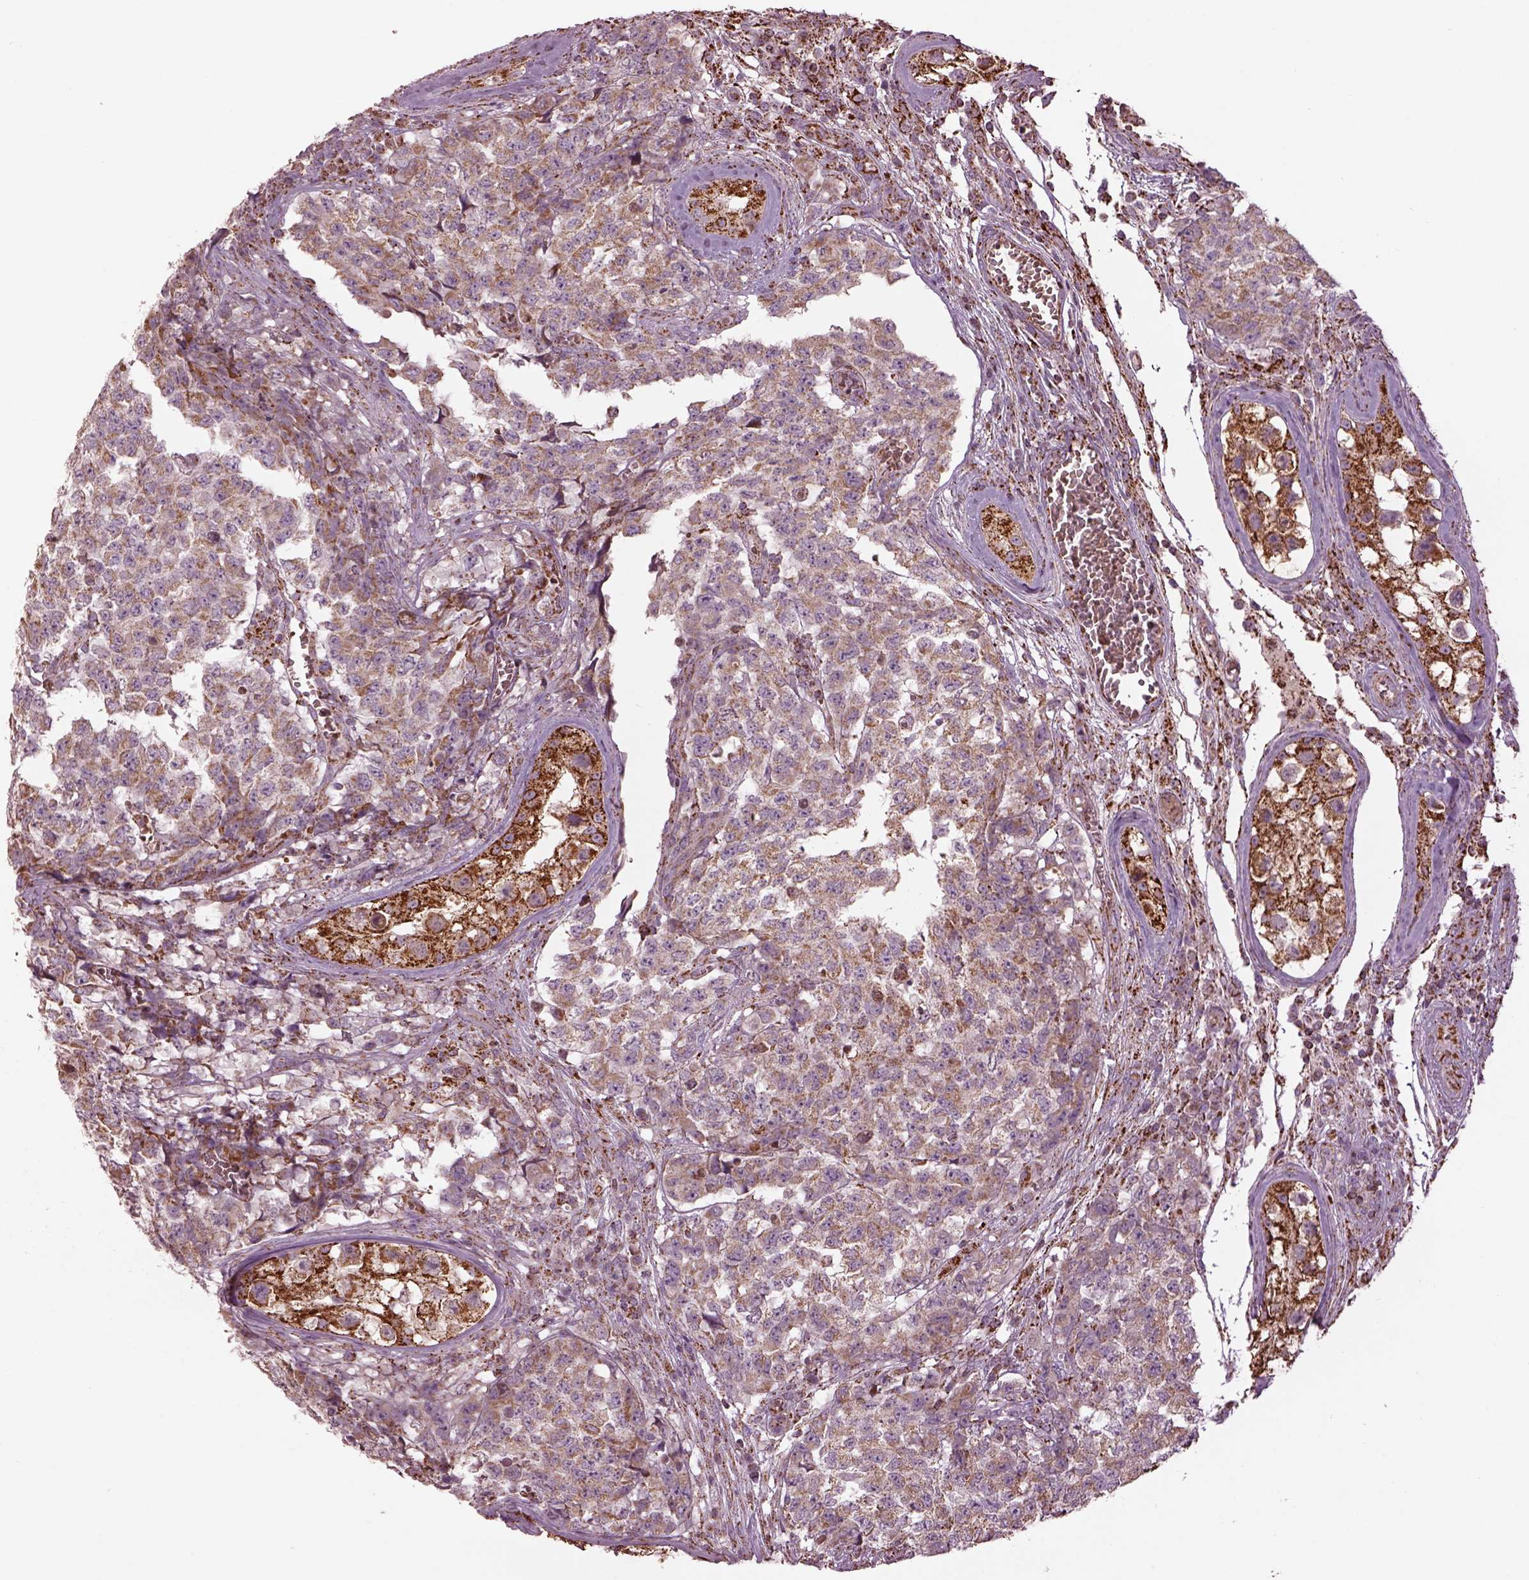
{"staining": {"intensity": "moderate", "quantity": "<25%", "location": "cytoplasmic/membranous"}, "tissue": "testis cancer", "cell_type": "Tumor cells", "image_type": "cancer", "snomed": [{"axis": "morphology", "description": "Carcinoma, Embryonal, NOS"}, {"axis": "topography", "description": "Testis"}], "caption": "Immunohistochemical staining of testis cancer (embryonal carcinoma) demonstrates moderate cytoplasmic/membranous protein positivity in approximately <25% of tumor cells. The protein of interest is shown in brown color, while the nuclei are stained blue.", "gene": "TMEM254", "patient": {"sex": "male", "age": 23}}